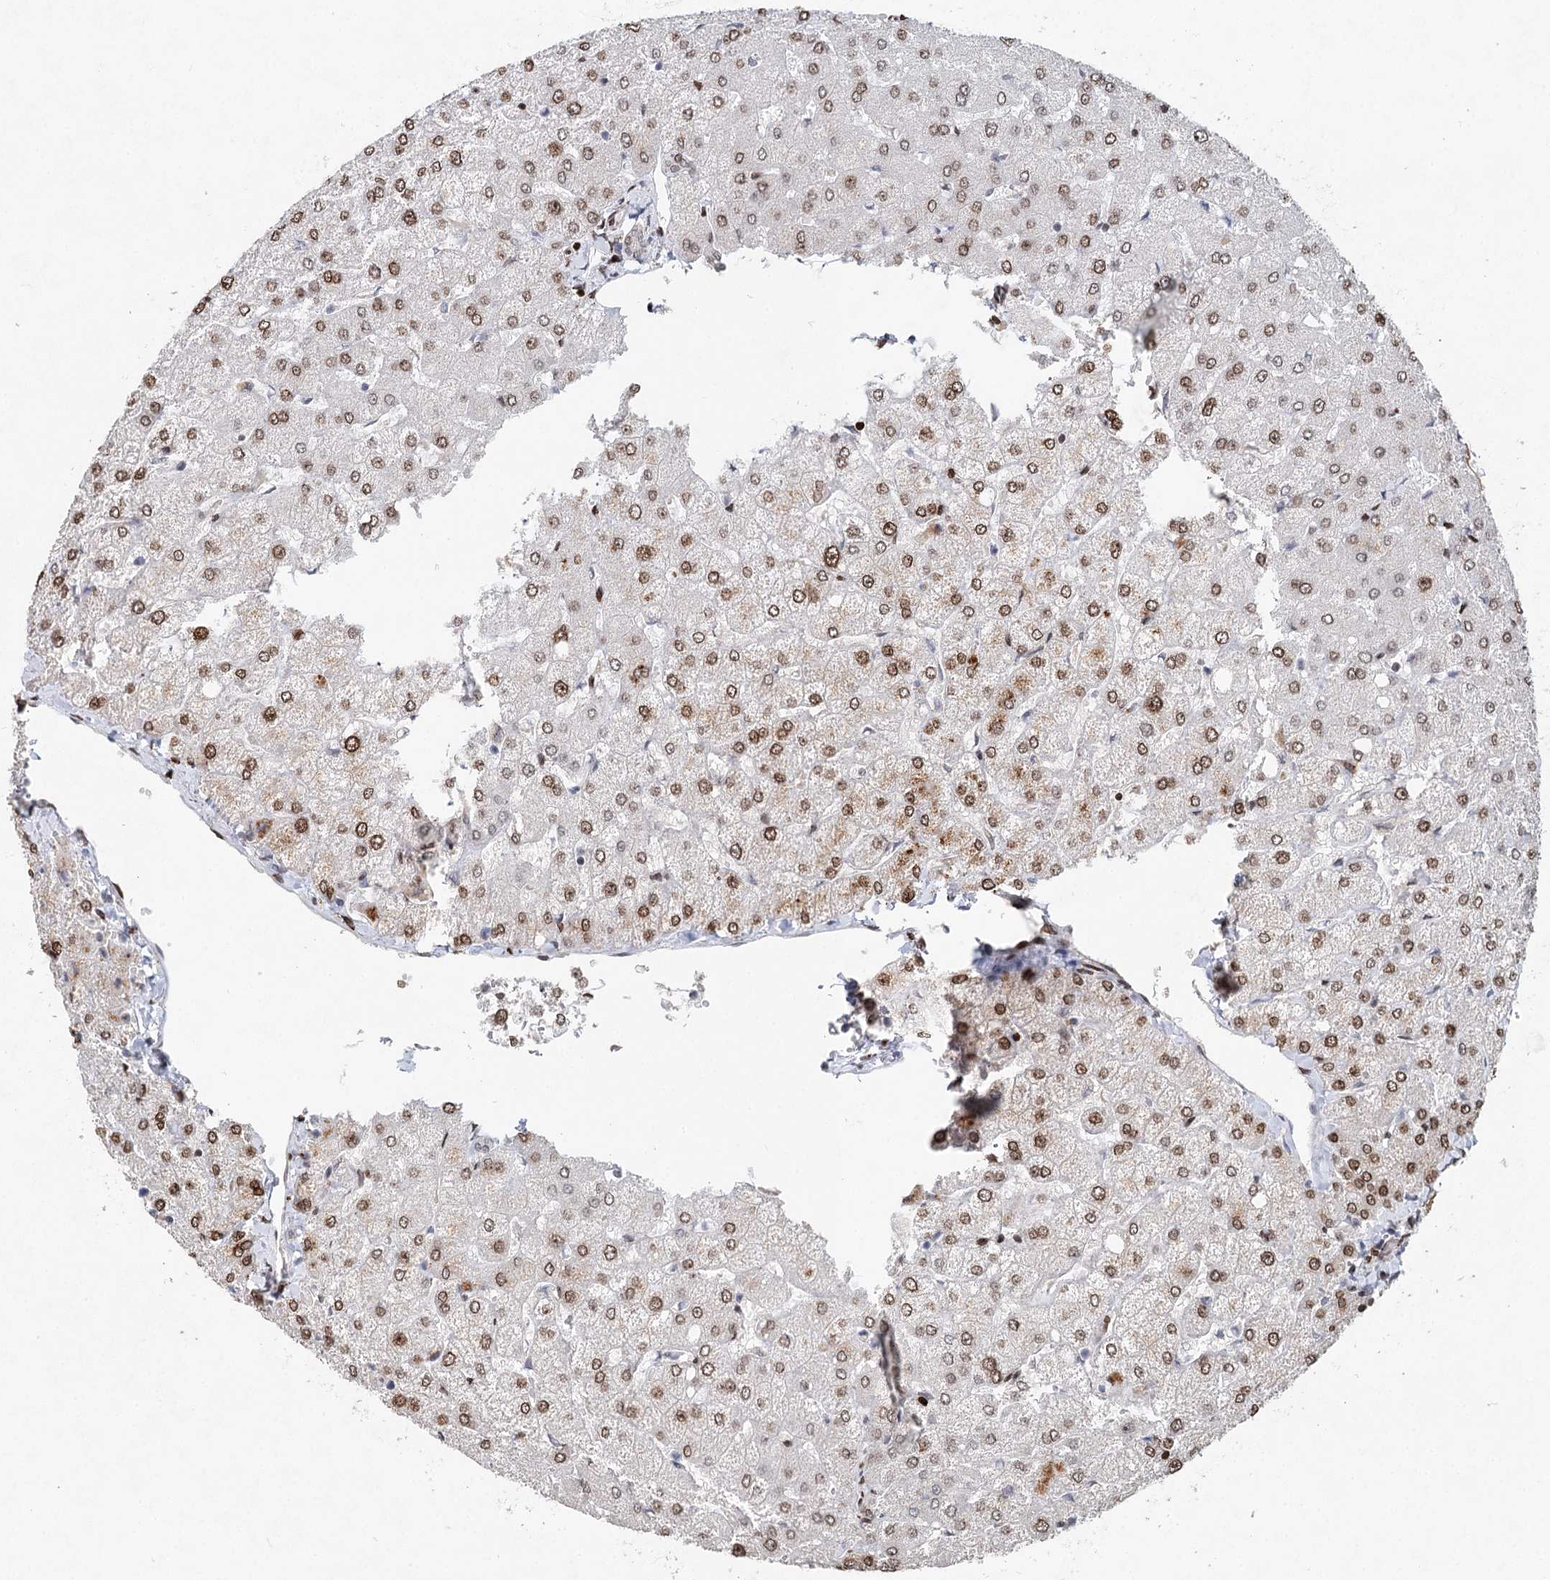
{"staining": {"intensity": "weak", "quantity": ">75%", "location": "nuclear"}, "tissue": "liver", "cell_type": "Cholangiocytes", "image_type": "normal", "snomed": [{"axis": "morphology", "description": "Normal tissue, NOS"}, {"axis": "topography", "description": "Liver"}], "caption": "About >75% of cholangiocytes in normal liver demonstrate weak nuclear protein positivity as visualized by brown immunohistochemical staining.", "gene": "FRMD4A", "patient": {"sex": "female", "age": 54}}